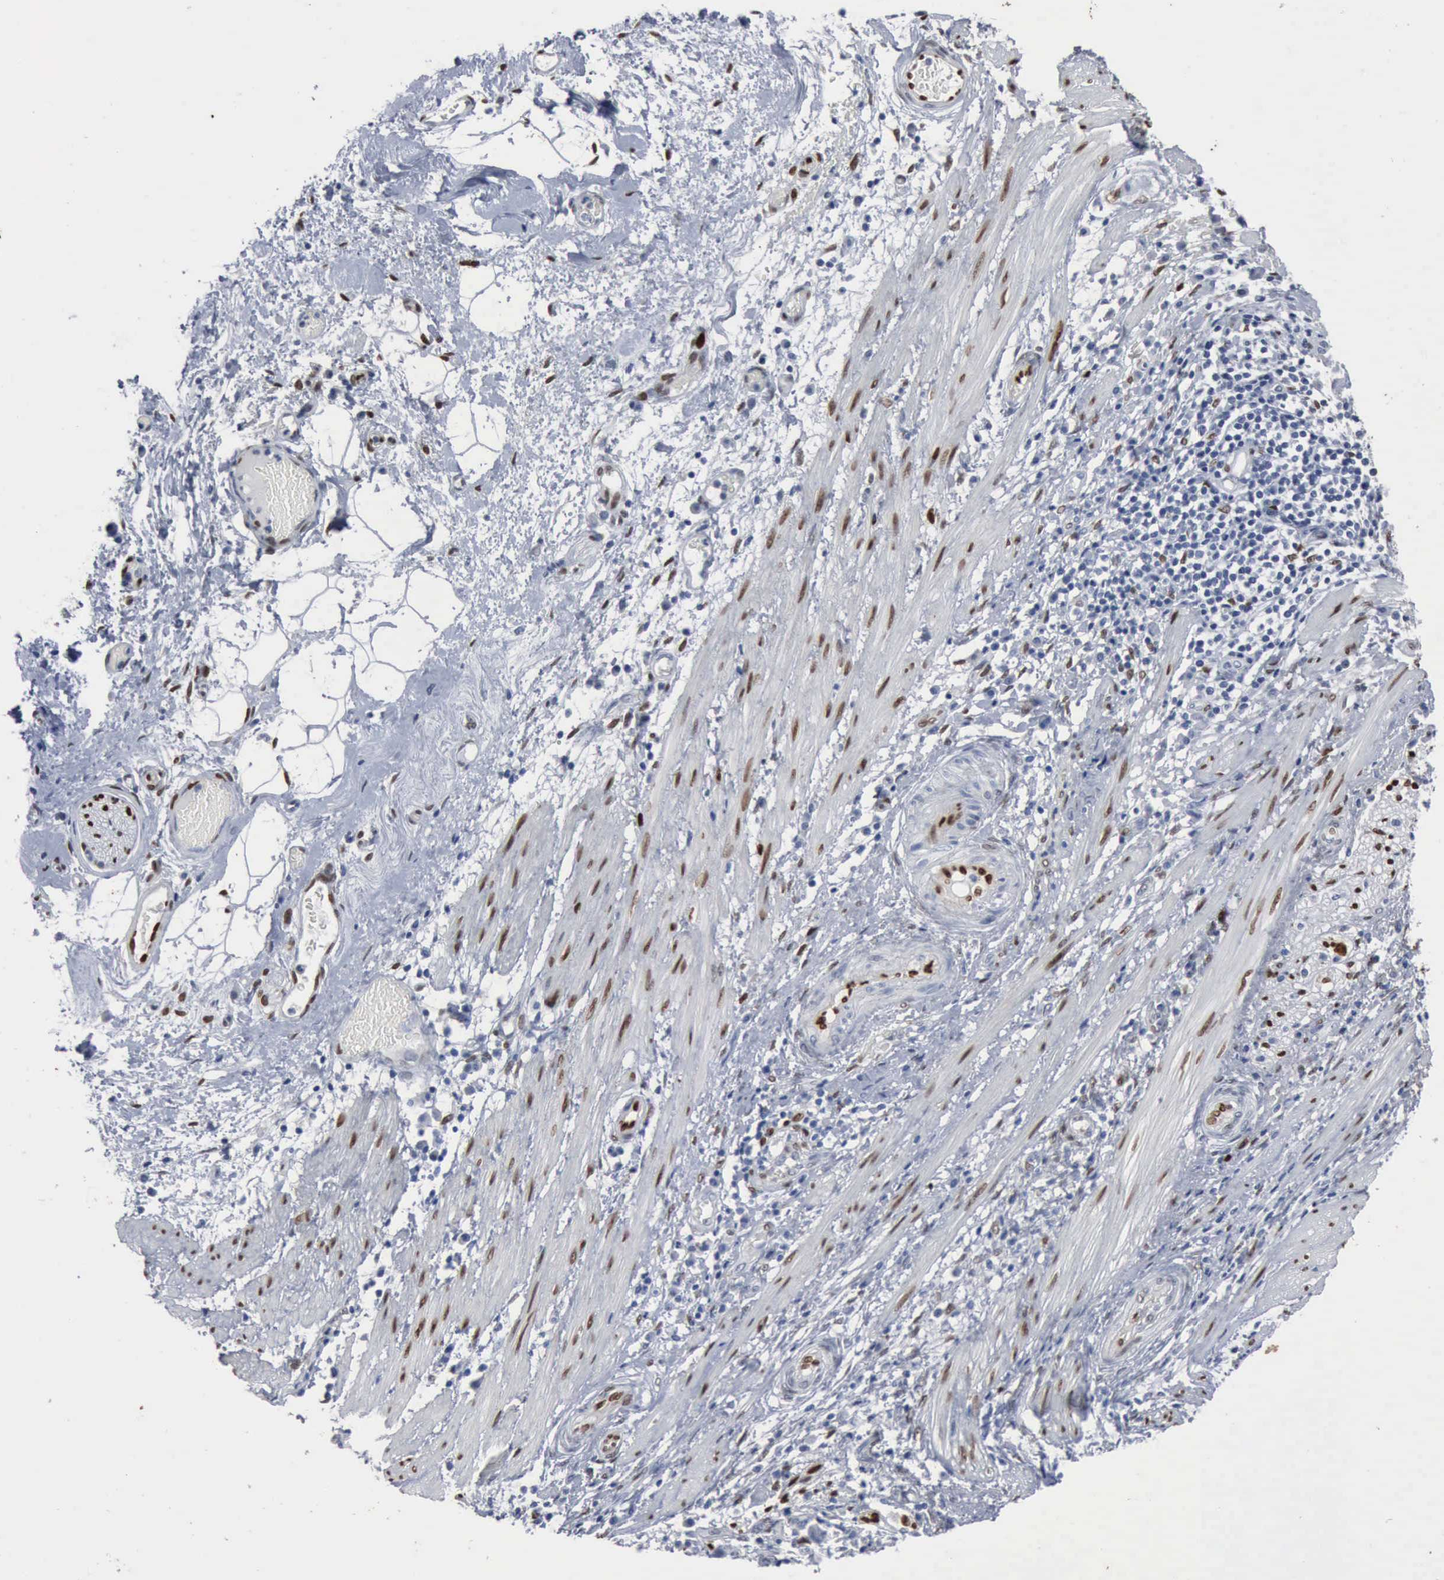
{"staining": {"intensity": "negative", "quantity": "none", "location": "none"}, "tissue": "stomach cancer", "cell_type": "Tumor cells", "image_type": "cancer", "snomed": [{"axis": "morphology", "description": "Adenocarcinoma, NOS"}, {"axis": "topography", "description": "Stomach, lower"}], "caption": "An image of human adenocarcinoma (stomach) is negative for staining in tumor cells.", "gene": "FGF2", "patient": {"sex": "female", "age": 86}}